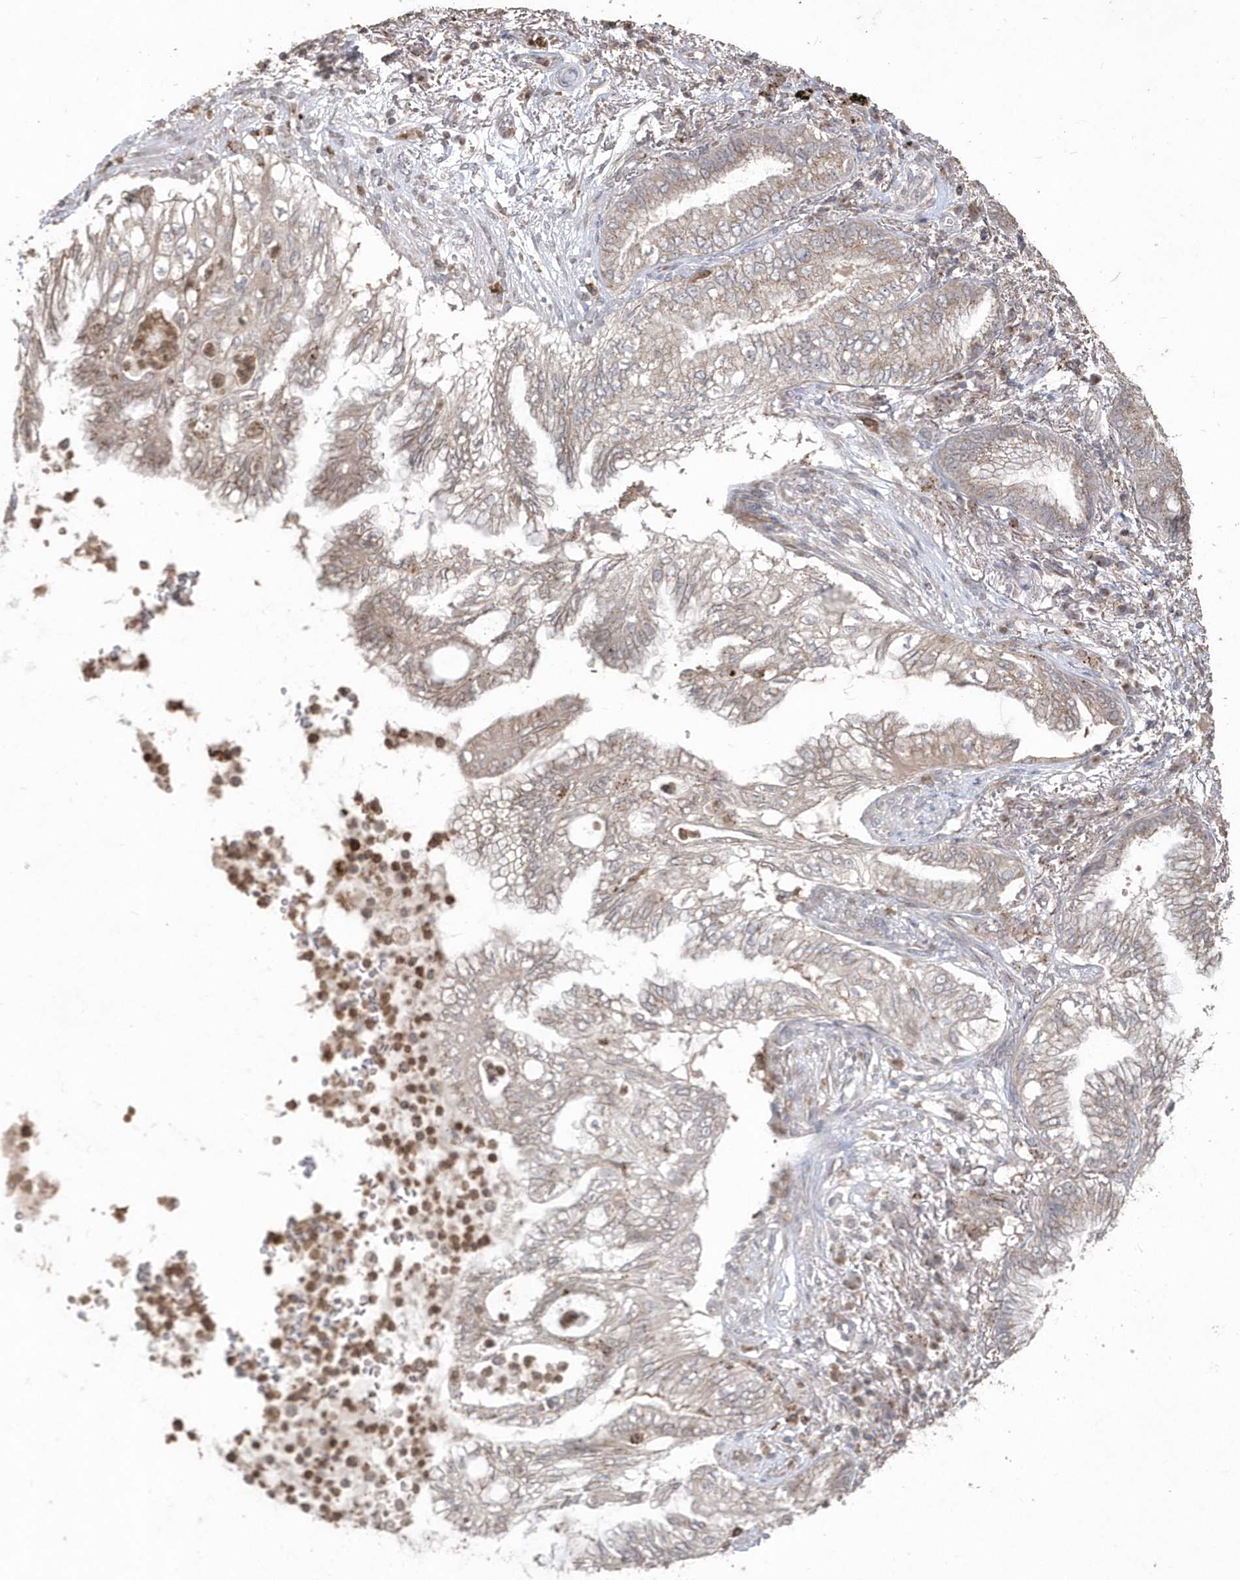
{"staining": {"intensity": "weak", "quantity": "25%-75%", "location": "cytoplasmic/membranous"}, "tissue": "lung cancer", "cell_type": "Tumor cells", "image_type": "cancer", "snomed": [{"axis": "morphology", "description": "Adenocarcinoma, NOS"}, {"axis": "topography", "description": "Lung"}], "caption": "Immunohistochemistry micrograph of human lung cancer (adenocarcinoma) stained for a protein (brown), which displays low levels of weak cytoplasmic/membranous expression in approximately 25%-75% of tumor cells.", "gene": "GEMIN6", "patient": {"sex": "female", "age": 70}}